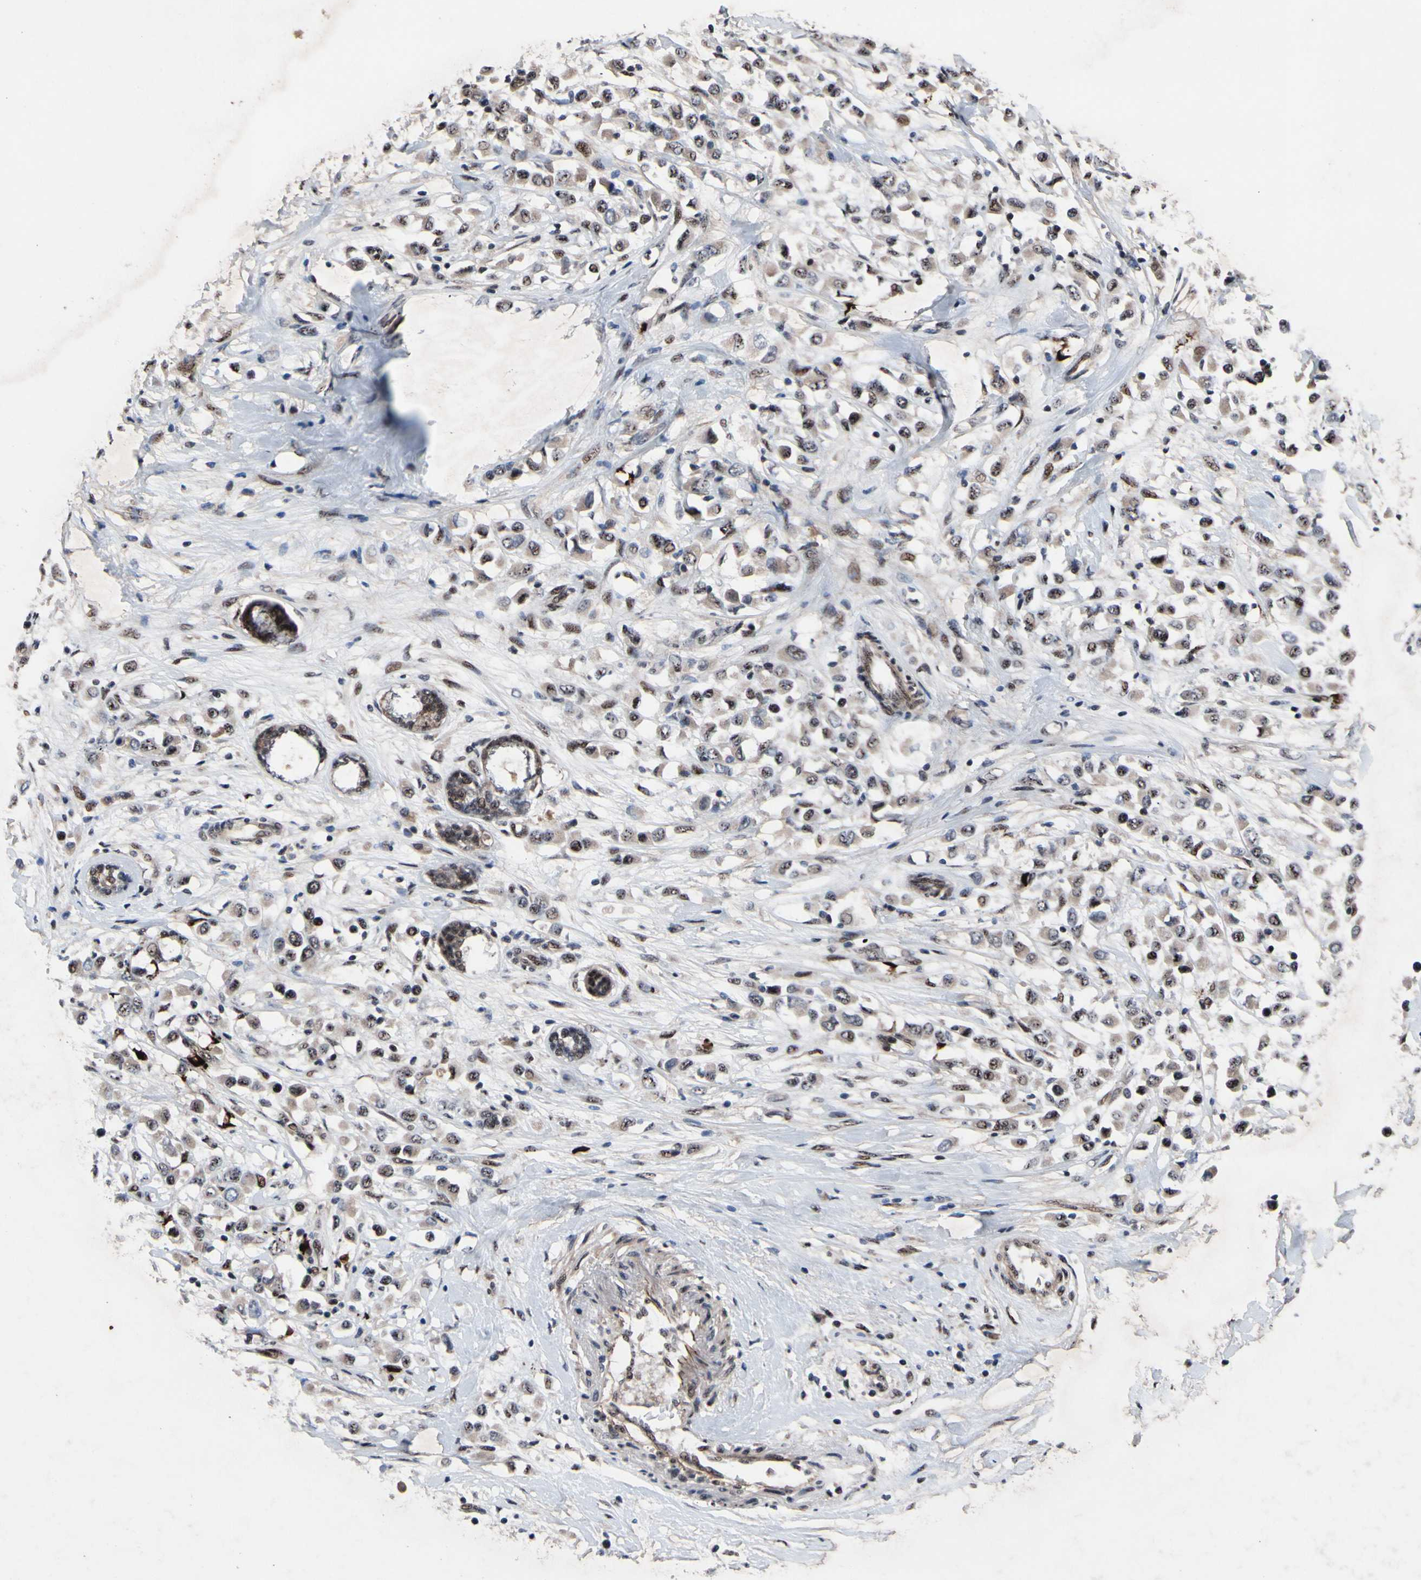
{"staining": {"intensity": "weak", "quantity": ">75%", "location": "cytoplasmic/membranous,nuclear"}, "tissue": "breast cancer", "cell_type": "Tumor cells", "image_type": "cancer", "snomed": [{"axis": "morphology", "description": "Duct carcinoma"}, {"axis": "topography", "description": "Breast"}], "caption": "Approximately >75% of tumor cells in human breast cancer (intraductal carcinoma) reveal weak cytoplasmic/membranous and nuclear protein expression as visualized by brown immunohistochemical staining.", "gene": "SOX7", "patient": {"sex": "female", "age": 61}}